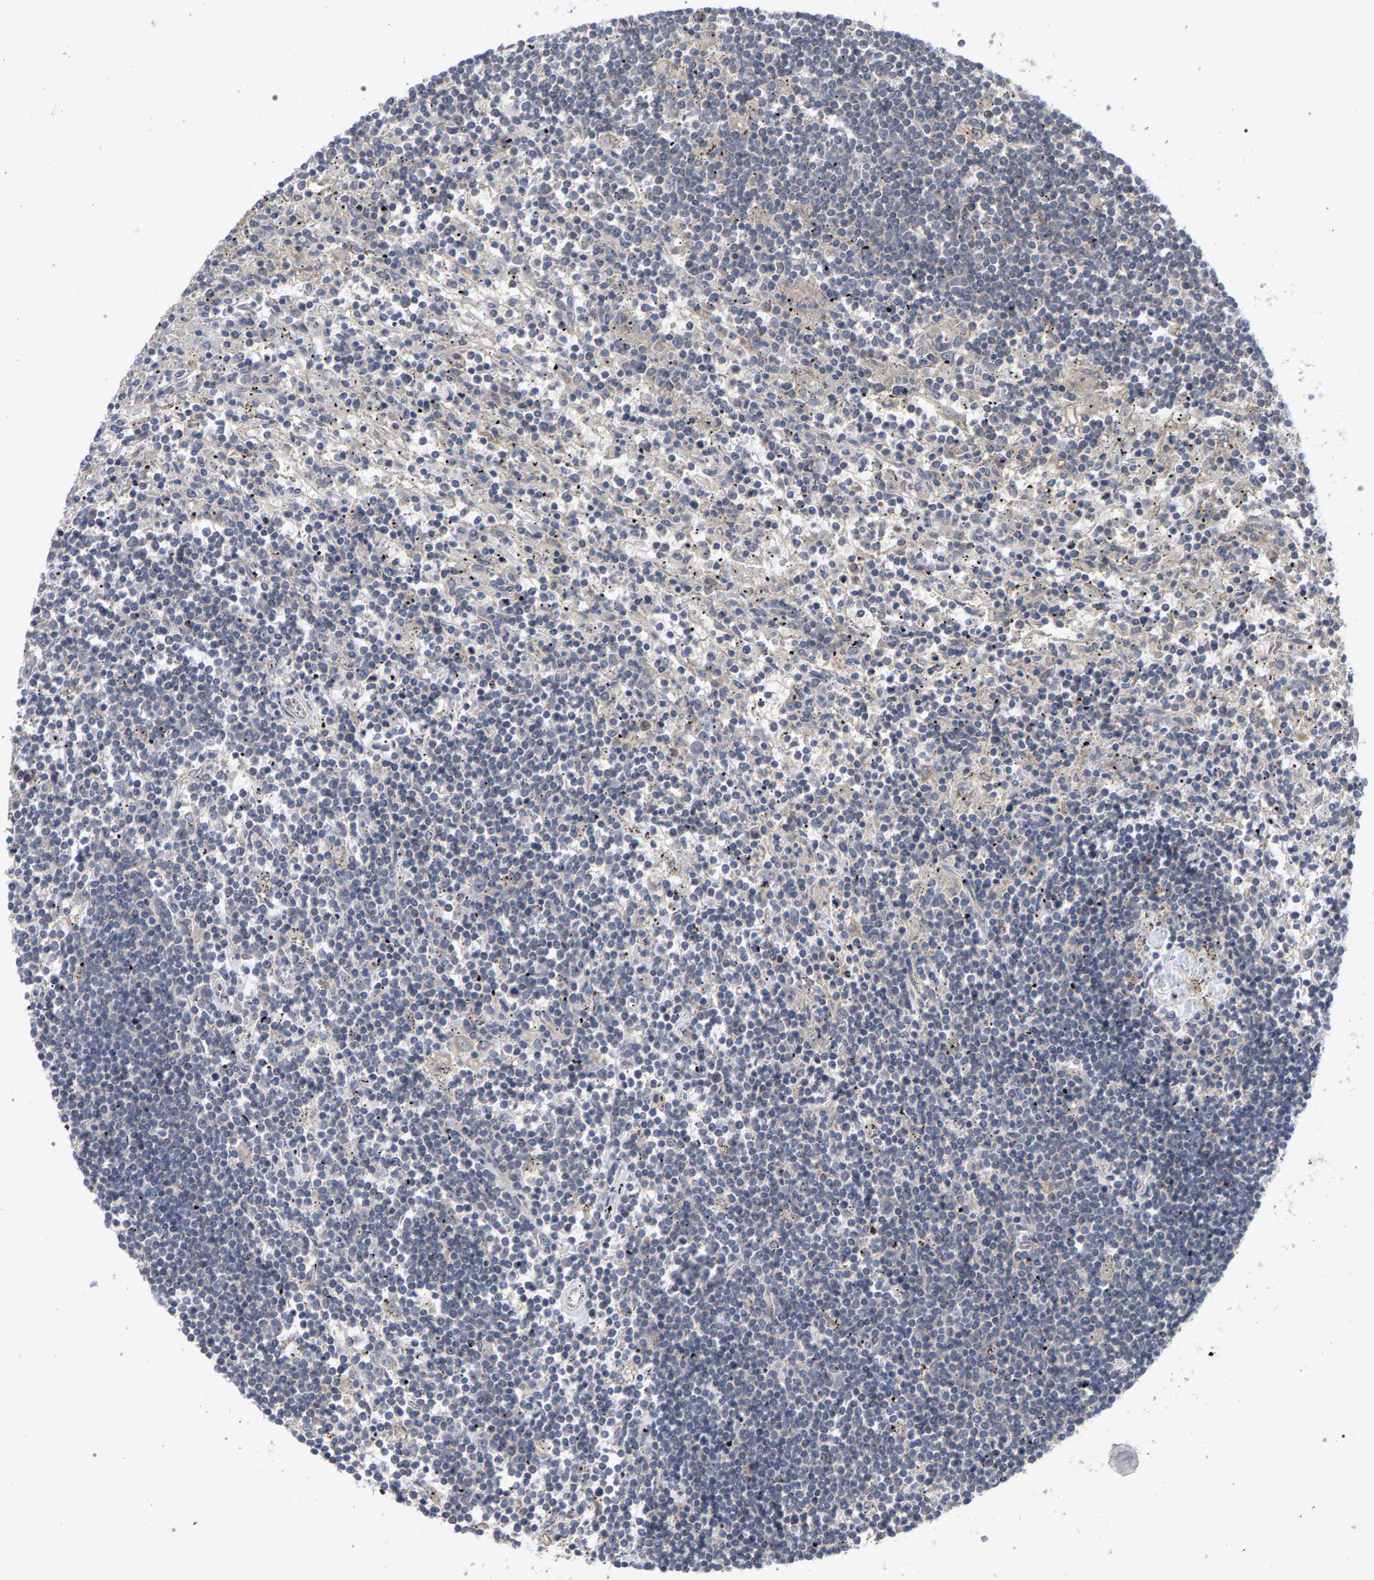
{"staining": {"intensity": "negative", "quantity": "none", "location": "none"}, "tissue": "lymphoma", "cell_type": "Tumor cells", "image_type": "cancer", "snomed": [{"axis": "morphology", "description": "Malignant lymphoma, non-Hodgkin's type, Low grade"}, {"axis": "topography", "description": "Spleen"}], "caption": "A micrograph of low-grade malignant lymphoma, non-Hodgkin's type stained for a protein reveals no brown staining in tumor cells.", "gene": "SLC4A4", "patient": {"sex": "male", "age": 76}}